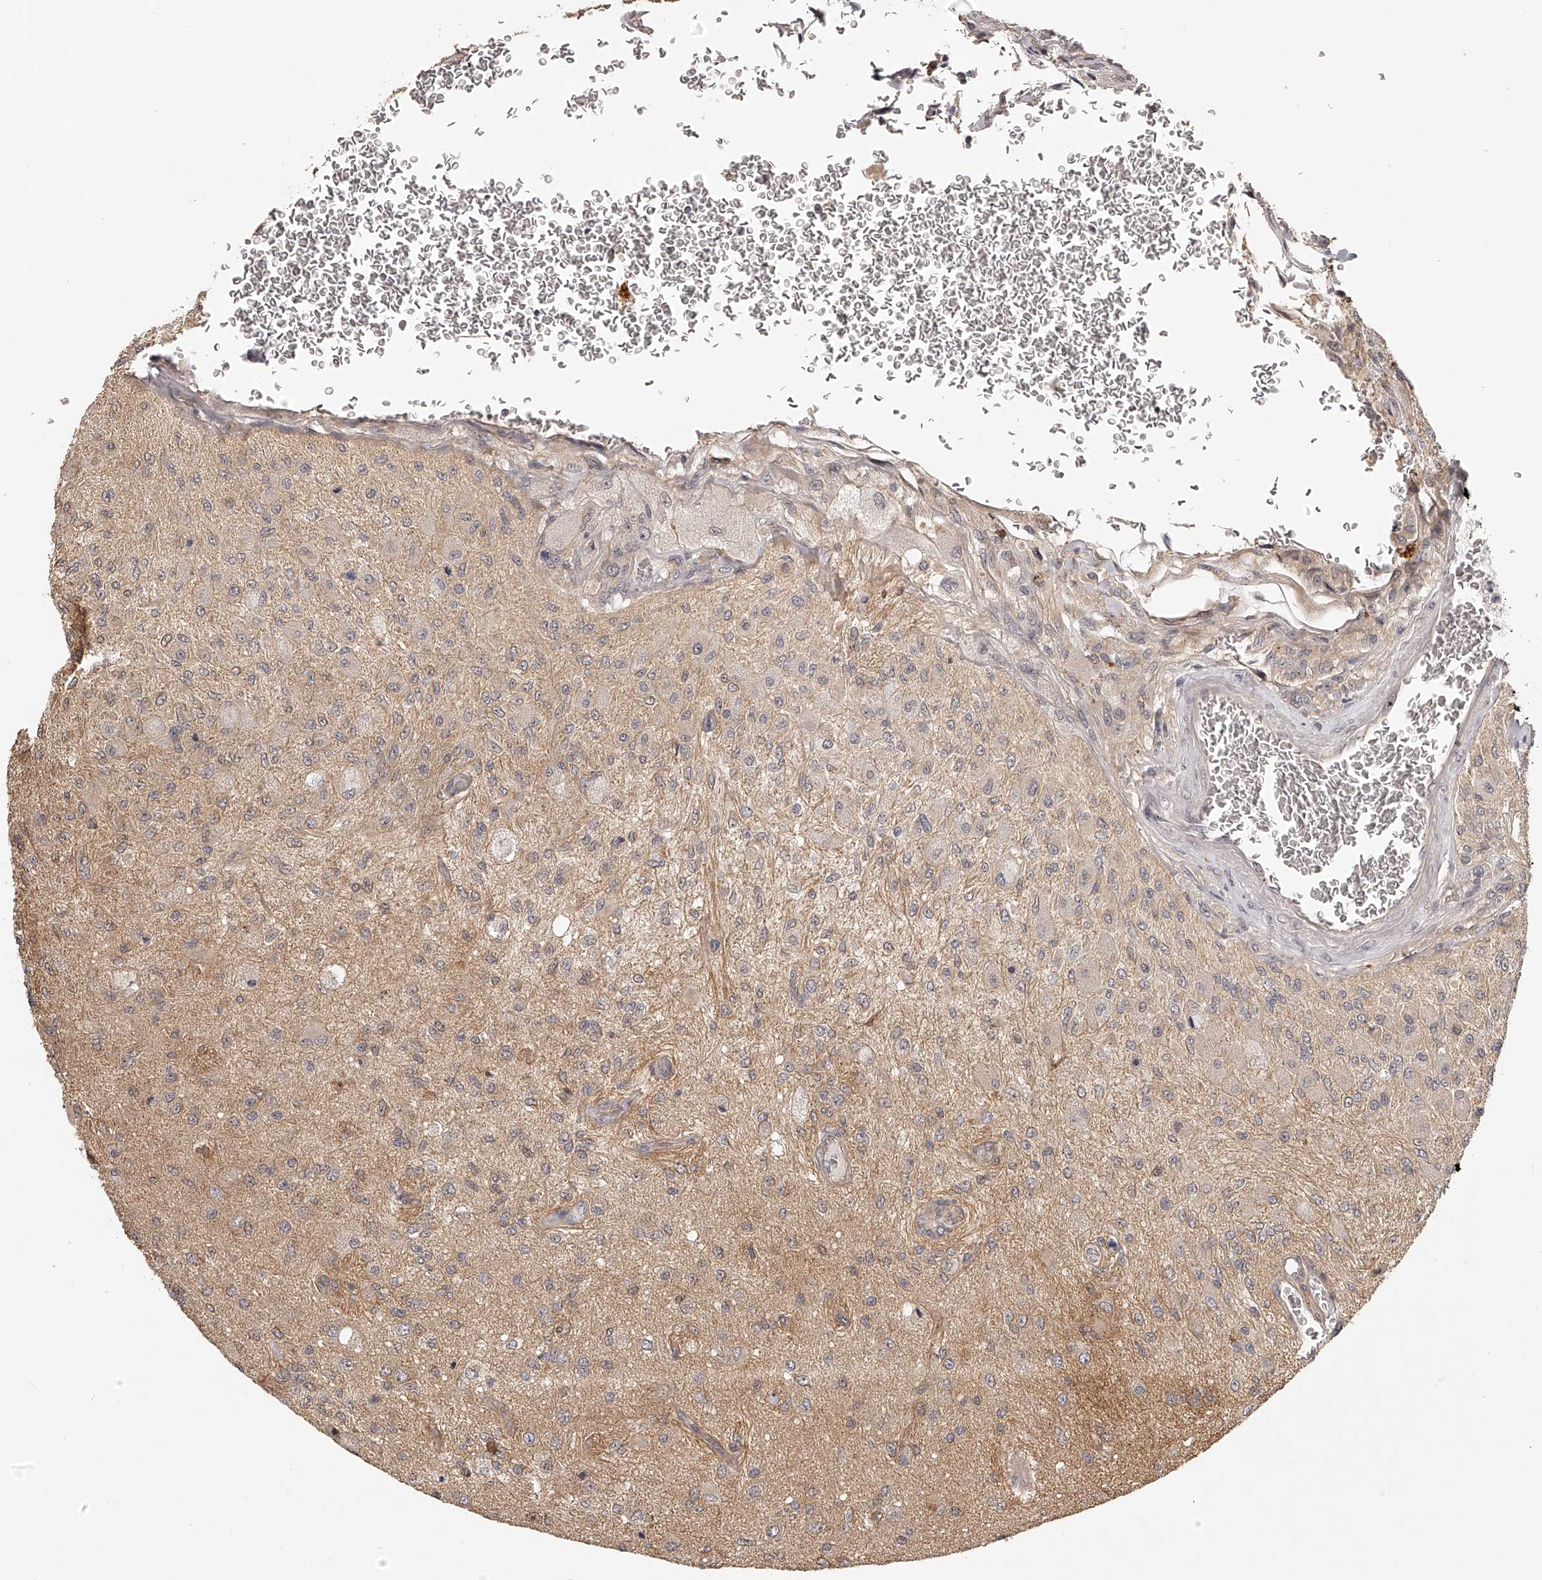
{"staining": {"intensity": "weak", "quantity": "<25%", "location": "cytoplasmic/membranous"}, "tissue": "glioma", "cell_type": "Tumor cells", "image_type": "cancer", "snomed": [{"axis": "morphology", "description": "Normal tissue, NOS"}, {"axis": "morphology", "description": "Glioma, malignant, High grade"}, {"axis": "topography", "description": "Cerebral cortex"}], "caption": "Glioma stained for a protein using immunohistochemistry (IHC) reveals no expression tumor cells.", "gene": "ZNF582", "patient": {"sex": "male", "age": 77}}